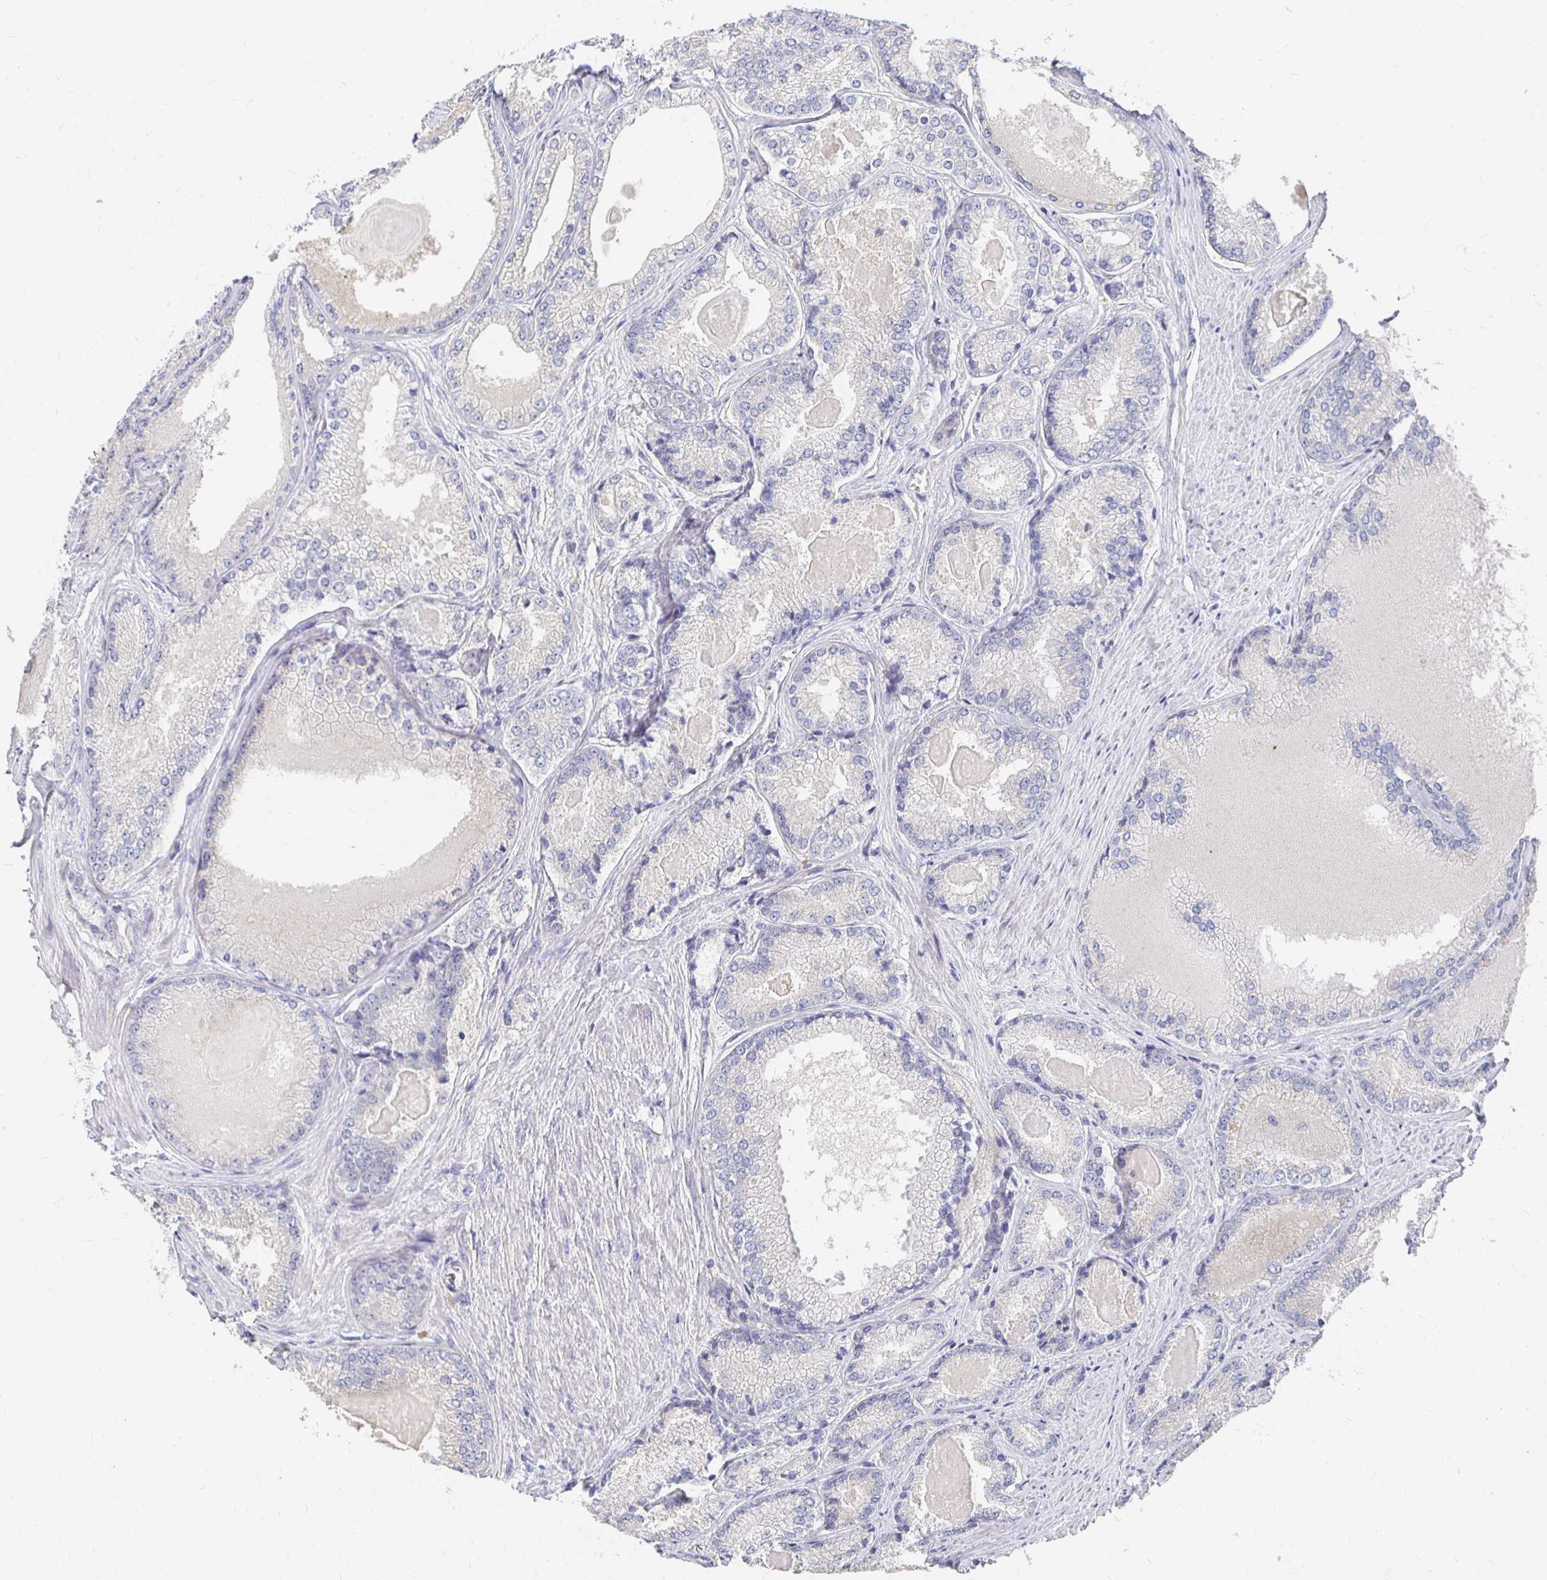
{"staining": {"intensity": "negative", "quantity": "none", "location": "none"}, "tissue": "prostate cancer", "cell_type": "Tumor cells", "image_type": "cancer", "snomed": [{"axis": "morphology", "description": "Adenocarcinoma, NOS"}, {"axis": "morphology", "description": "Adenocarcinoma, Low grade"}, {"axis": "topography", "description": "Prostate"}], "caption": "Tumor cells are negative for brown protein staining in adenocarcinoma (low-grade) (prostate).", "gene": "FKRP", "patient": {"sex": "male", "age": 68}}